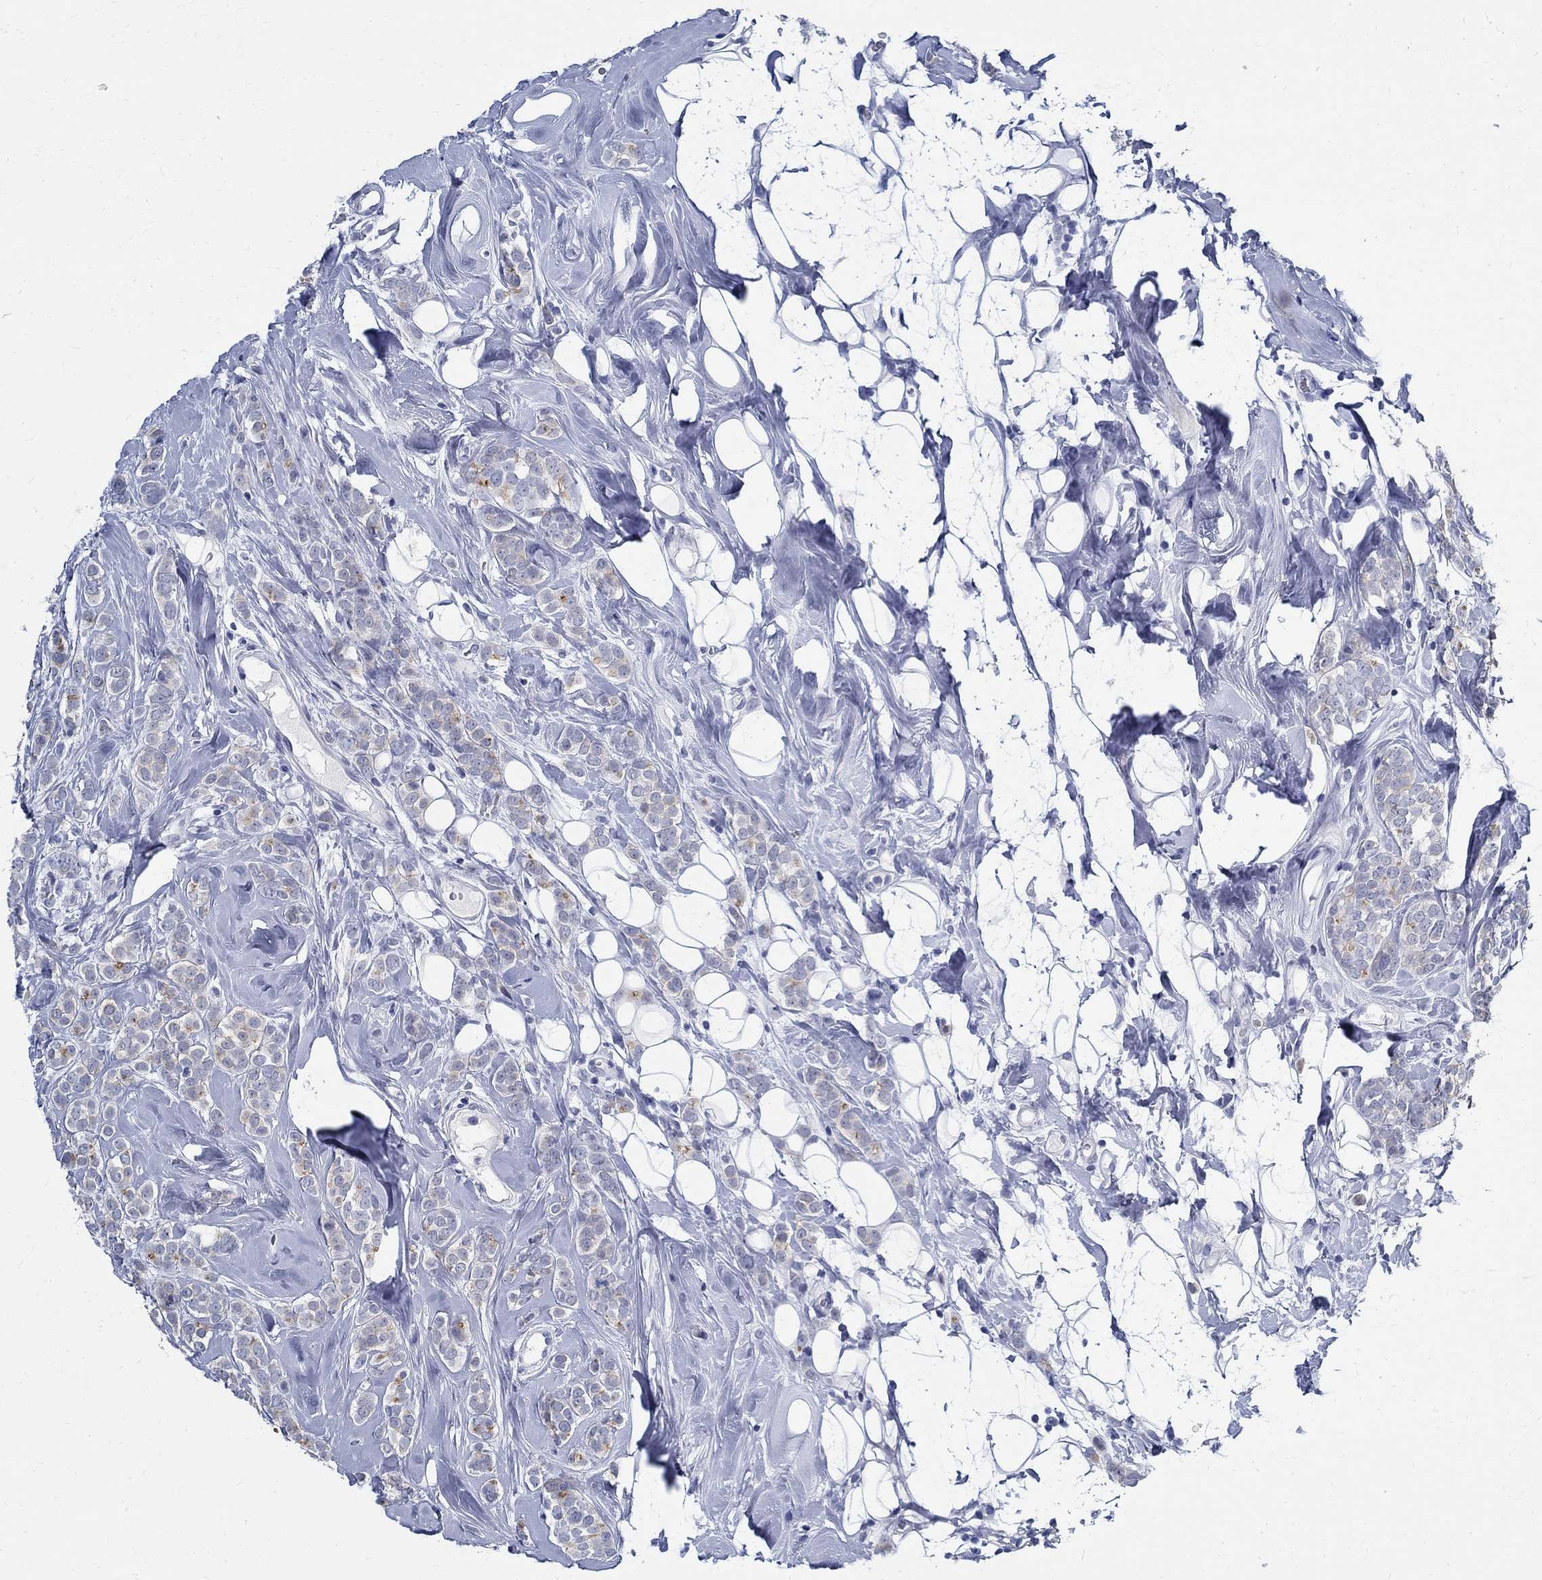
{"staining": {"intensity": "moderate", "quantity": "<25%", "location": "cytoplasmic/membranous"}, "tissue": "breast cancer", "cell_type": "Tumor cells", "image_type": "cancer", "snomed": [{"axis": "morphology", "description": "Lobular carcinoma"}, {"axis": "topography", "description": "Breast"}], "caption": "A high-resolution photomicrograph shows immunohistochemistry (IHC) staining of breast cancer, which demonstrates moderate cytoplasmic/membranous expression in about <25% of tumor cells.", "gene": "BSPRY", "patient": {"sex": "female", "age": 49}}